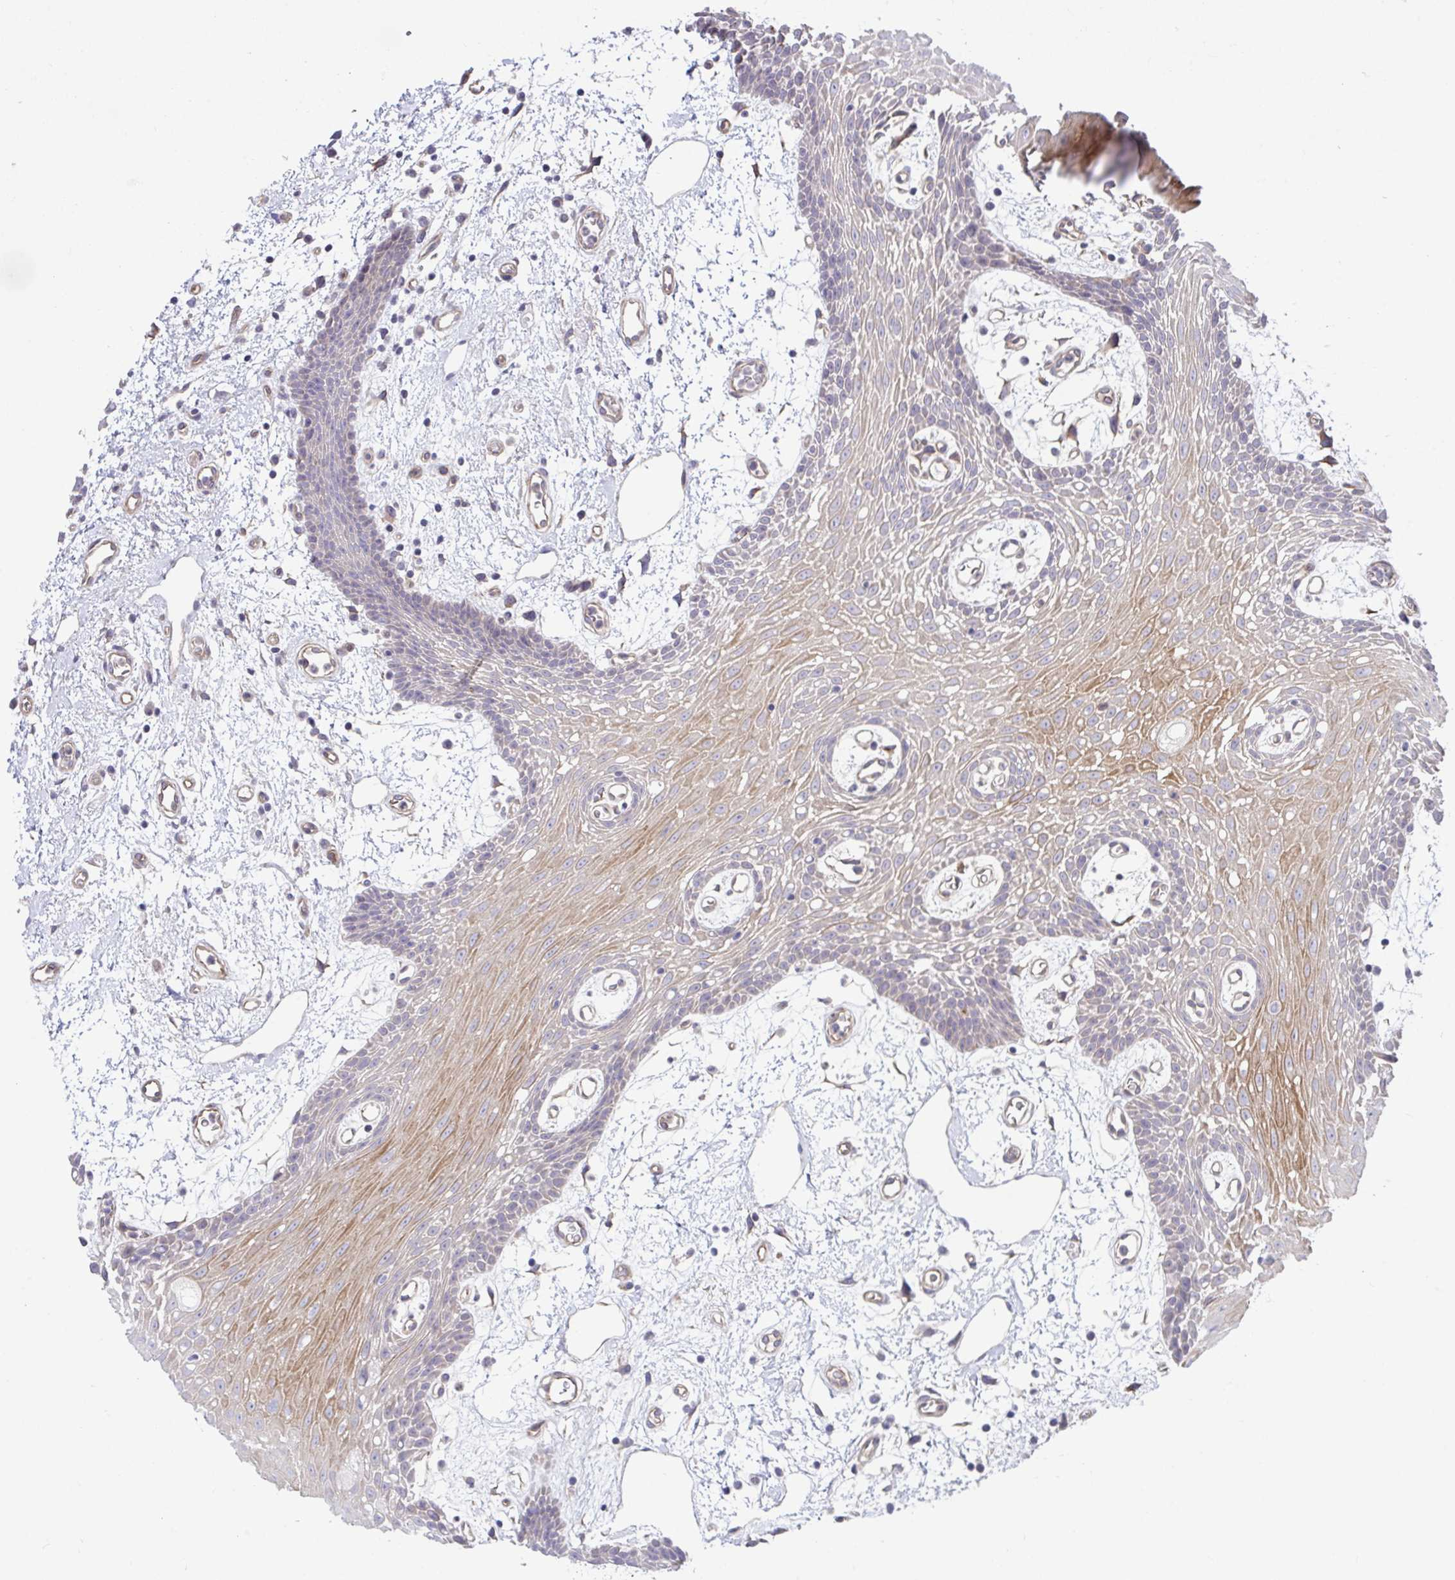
{"staining": {"intensity": "strong", "quantity": "<25%", "location": "cytoplasmic/membranous"}, "tissue": "oral mucosa", "cell_type": "Squamous epithelial cells", "image_type": "normal", "snomed": [{"axis": "morphology", "description": "Normal tissue, NOS"}, {"axis": "topography", "description": "Oral tissue"}], "caption": "Immunohistochemistry histopathology image of normal oral mucosa stained for a protein (brown), which reveals medium levels of strong cytoplasmic/membranous positivity in approximately <25% of squamous epithelial cells.", "gene": "RHOXF1", "patient": {"sex": "female", "age": 59}}